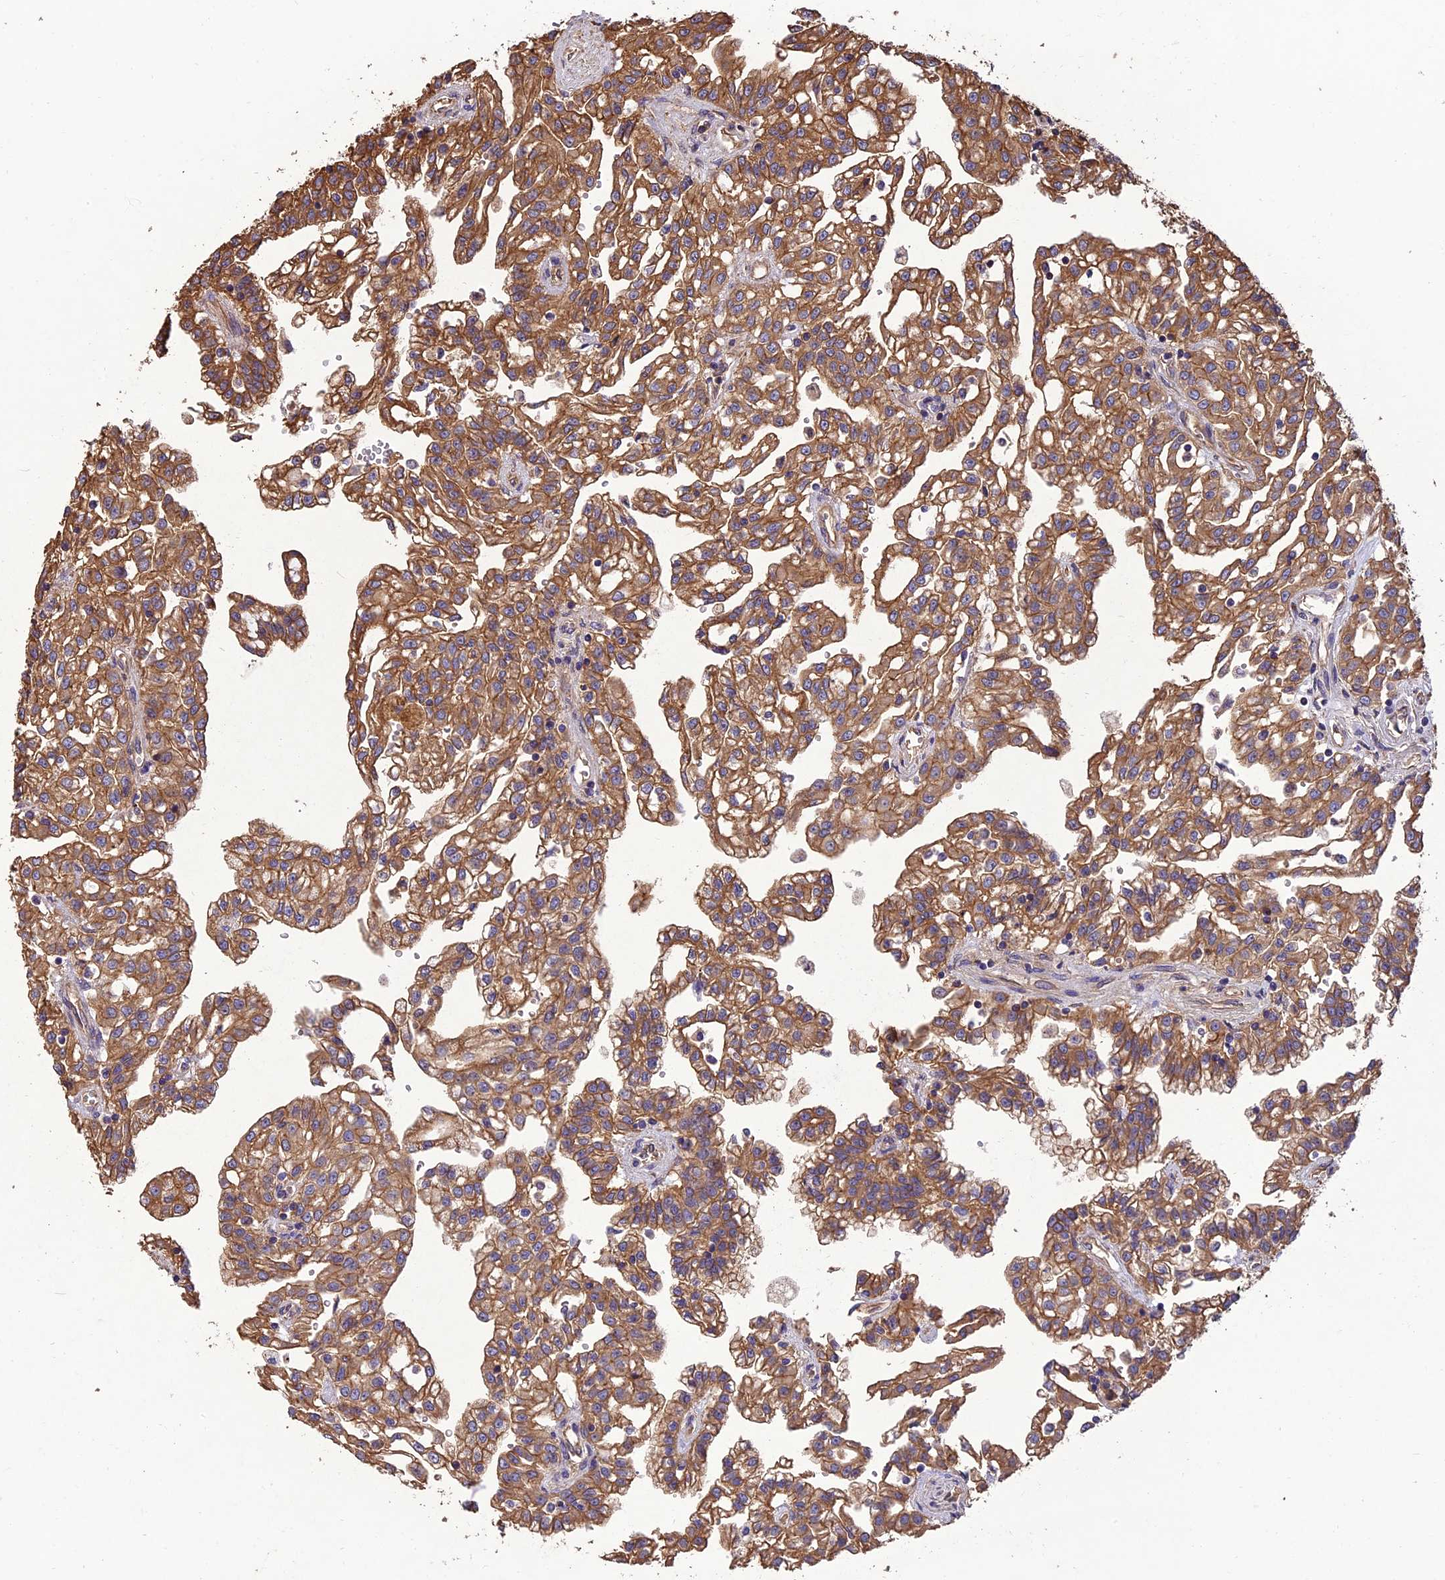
{"staining": {"intensity": "moderate", "quantity": ">75%", "location": "cytoplasmic/membranous"}, "tissue": "renal cancer", "cell_type": "Tumor cells", "image_type": "cancer", "snomed": [{"axis": "morphology", "description": "Adenocarcinoma, NOS"}, {"axis": "topography", "description": "Kidney"}], "caption": "There is medium levels of moderate cytoplasmic/membranous expression in tumor cells of renal cancer, as demonstrated by immunohistochemical staining (brown color).", "gene": "CHMP2A", "patient": {"sex": "male", "age": 63}}